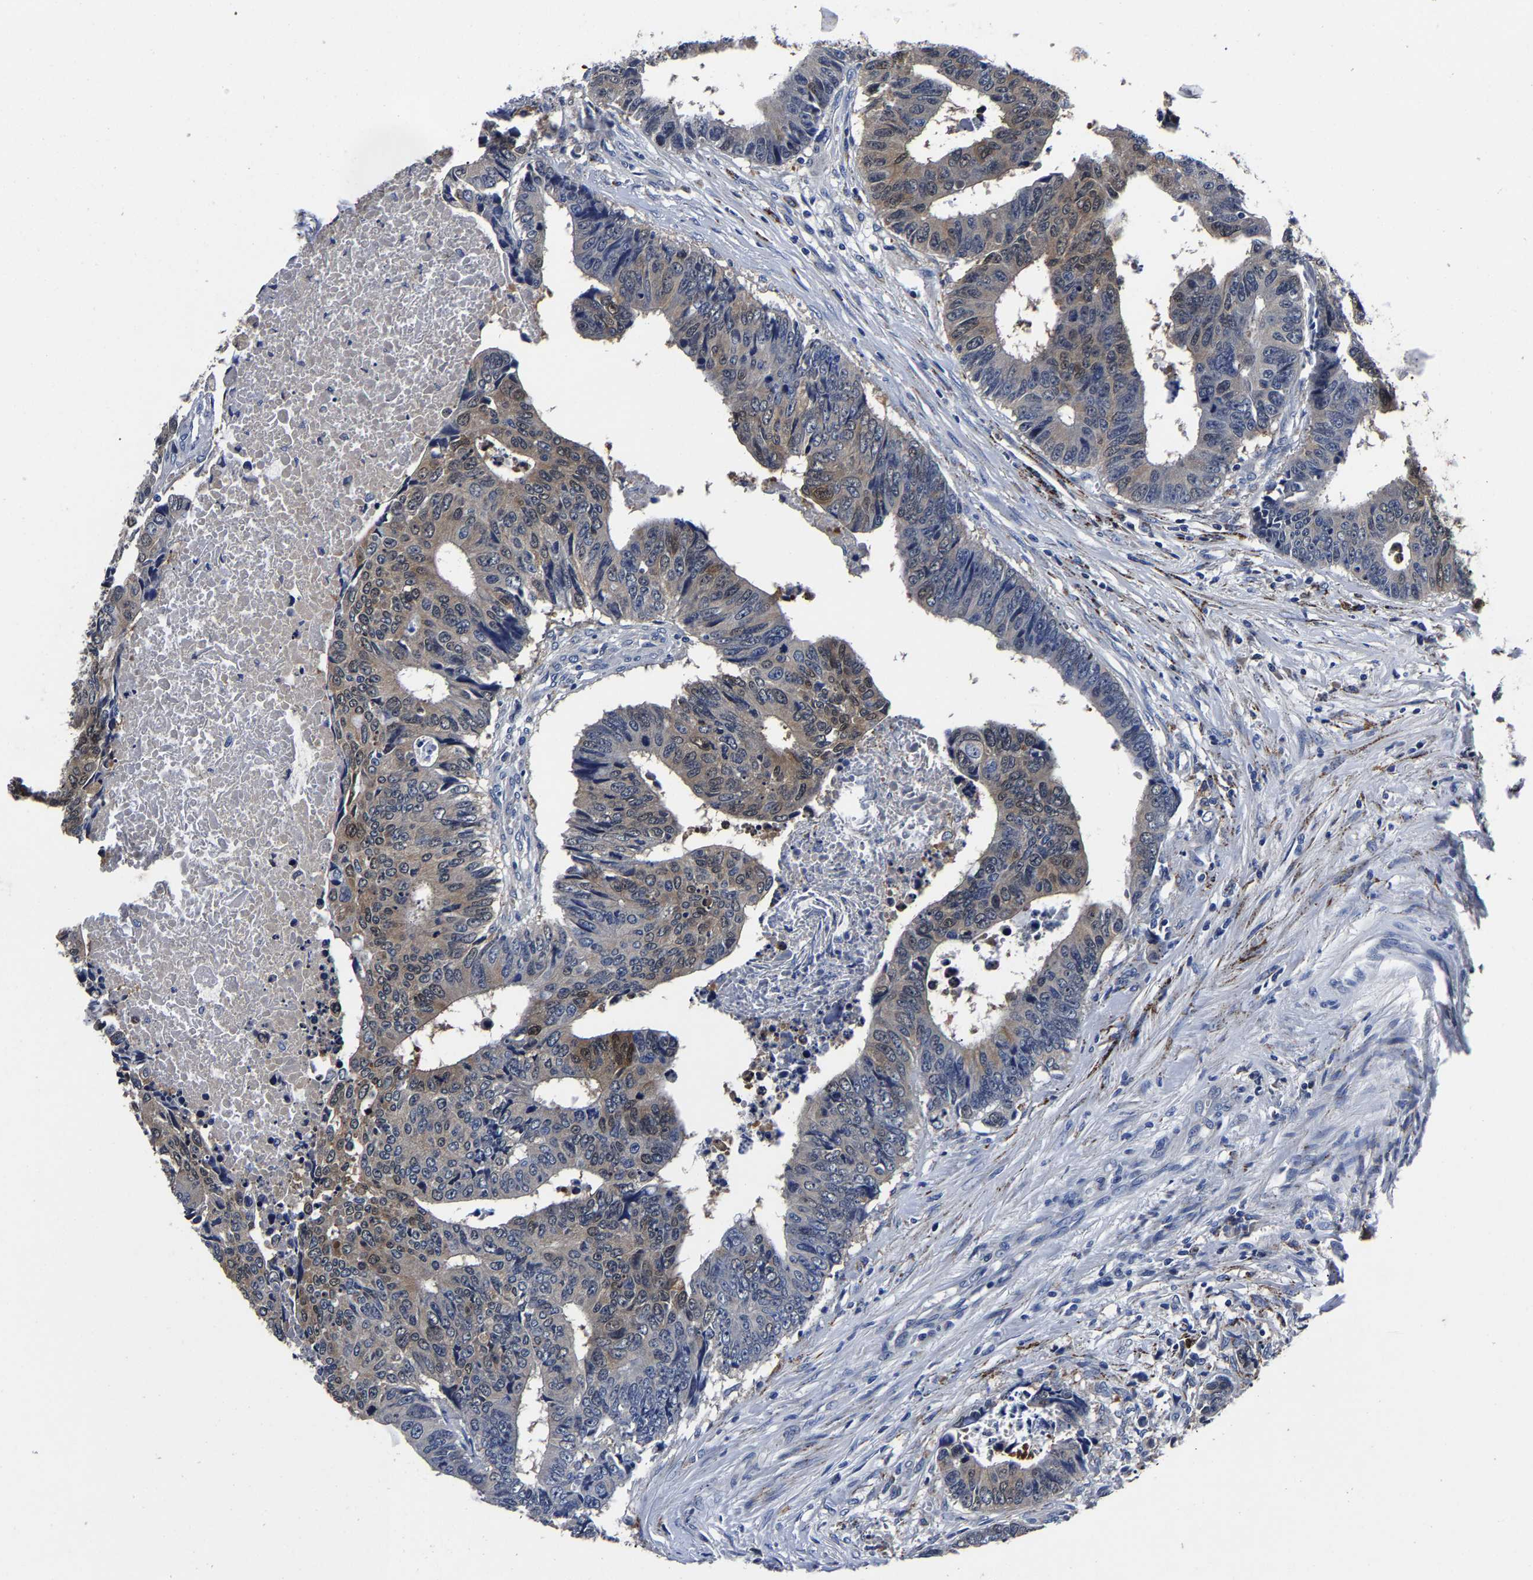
{"staining": {"intensity": "weak", "quantity": "<25%", "location": "cytoplasmic/membranous"}, "tissue": "colorectal cancer", "cell_type": "Tumor cells", "image_type": "cancer", "snomed": [{"axis": "morphology", "description": "Adenocarcinoma, NOS"}, {"axis": "topography", "description": "Rectum"}], "caption": "This is an immunohistochemistry (IHC) photomicrograph of adenocarcinoma (colorectal). There is no staining in tumor cells.", "gene": "PSPH", "patient": {"sex": "male", "age": 84}}